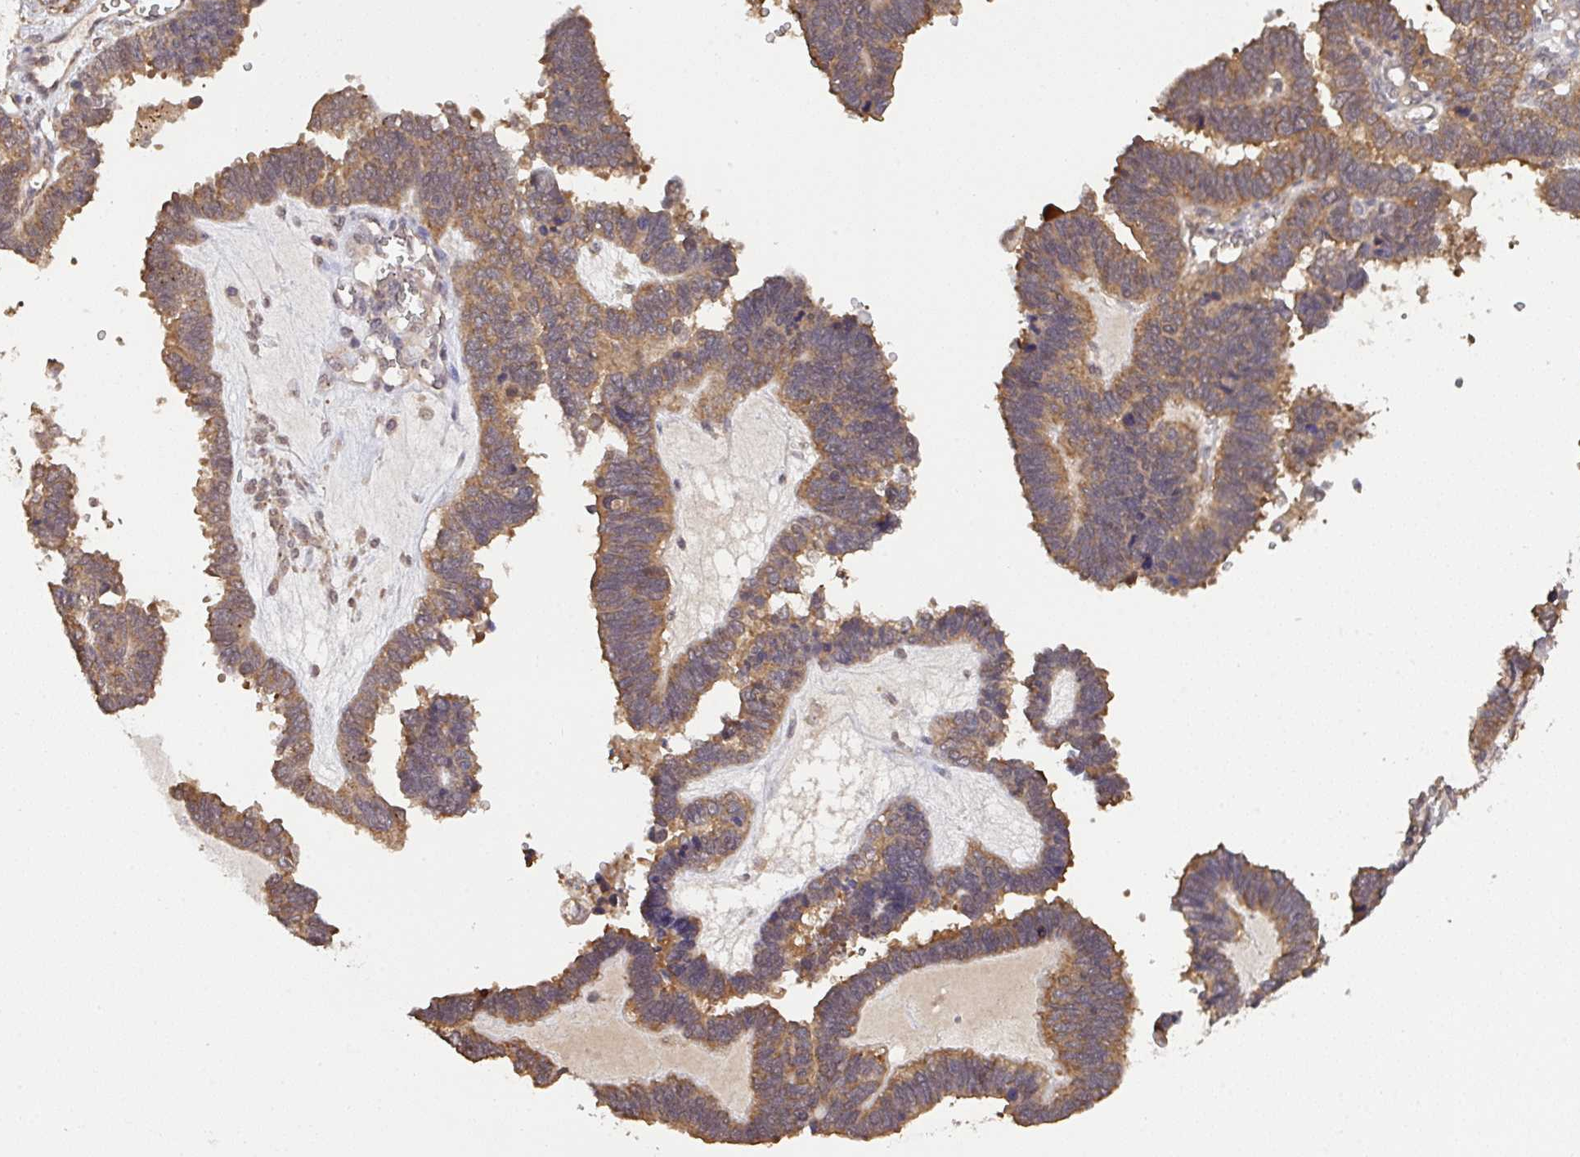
{"staining": {"intensity": "moderate", "quantity": ">75%", "location": "cytoplasmic/membranous"}, "tissue": "ovarian cancer", "cell_type": "Tumor cells", "image_type": "cancer", "snomed": [{"axis": "morphology", "description": "Cystadenocarcinoma, serous, NOS"}, {"axis": "topography", "description": "Ovary"}], "caption": "This photomicrograph shows immunohistochemistry (IHC) staining of human ovarian serous cystadenocarcinoma, with medium moderate cytoplasmic/membranous staining in approximately >75% of tumor cells.", "gene": "C12orf57", "patient": {"sex": "female", "age": 51}}